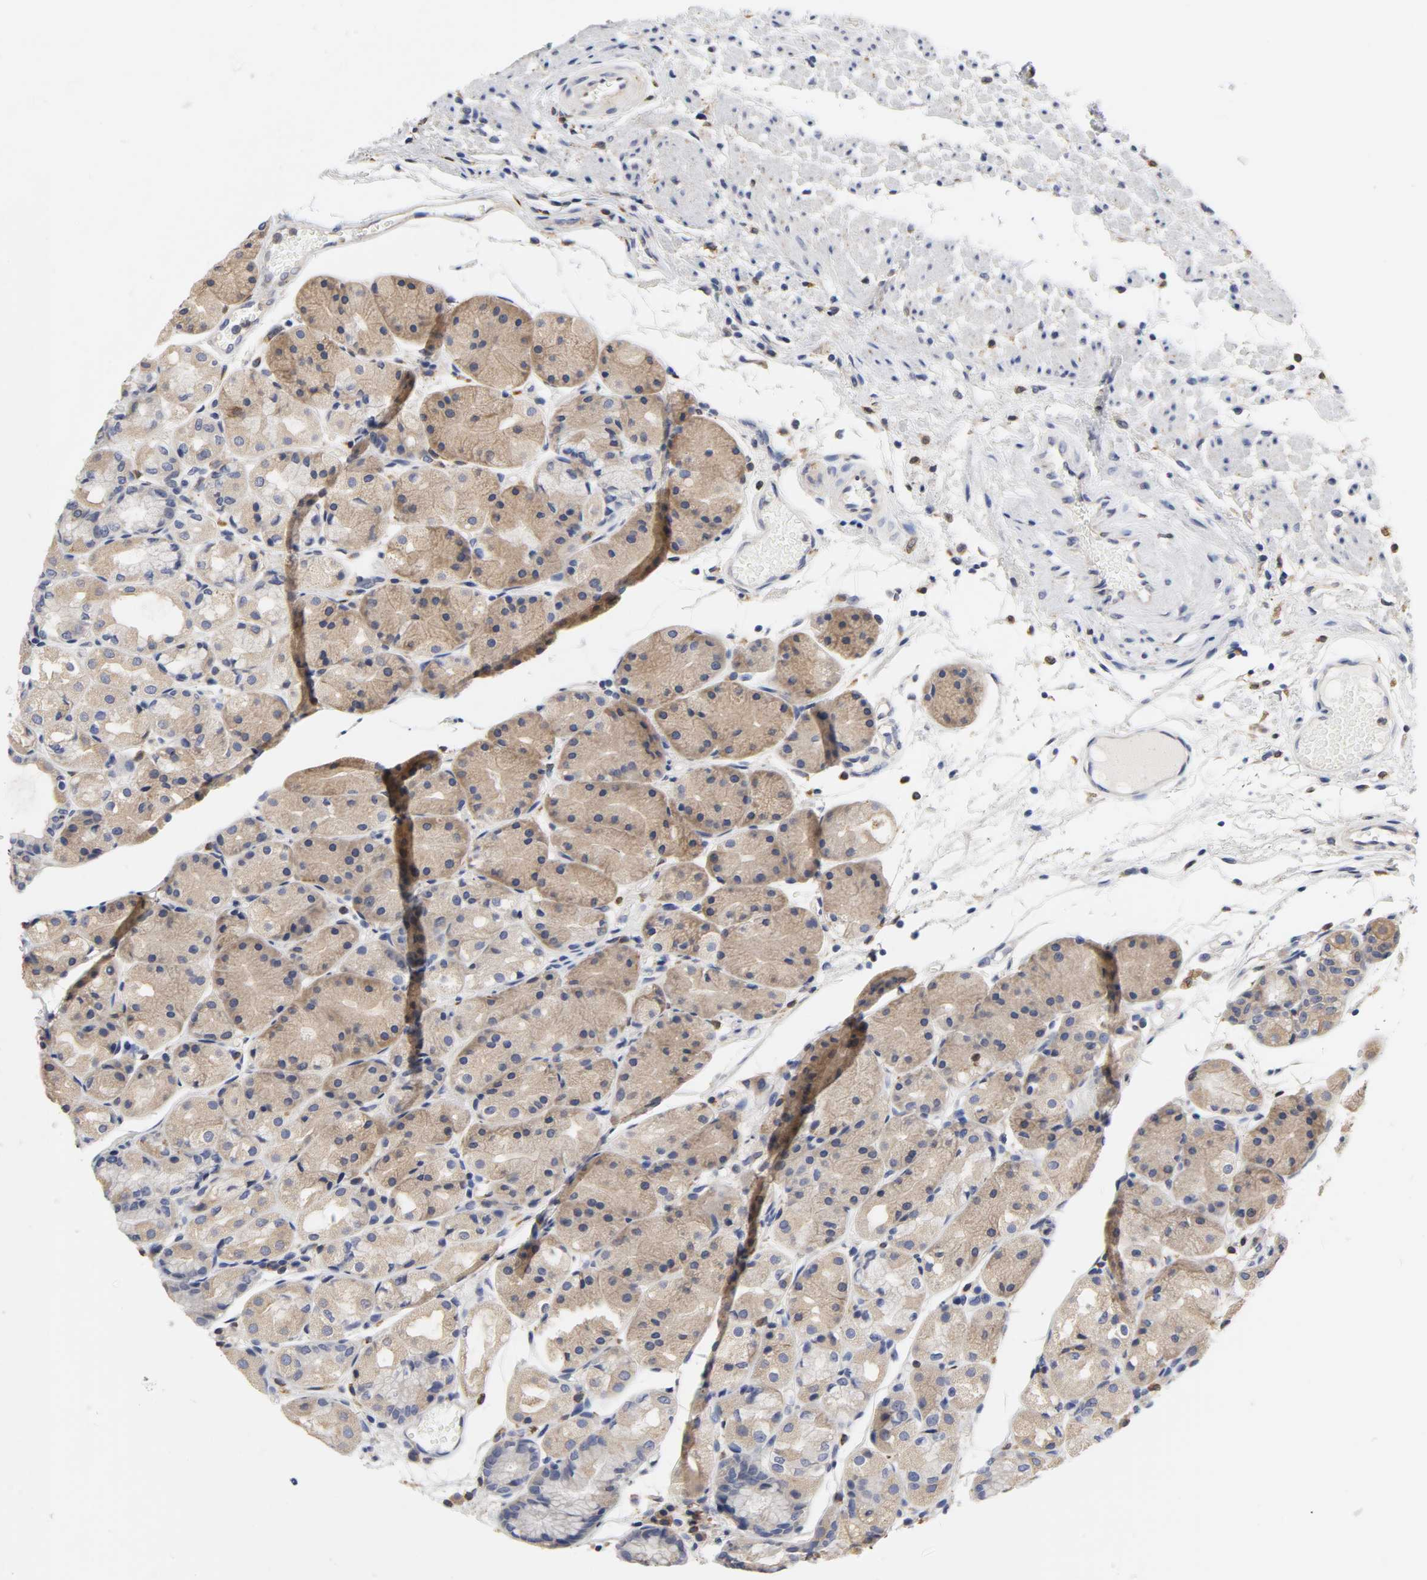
{"staining": {"intensity": "moderate", "quantity": ">75%", "location": "cytoplasmic/membranous"}, "tissue": "stomach", "cell_type": "Glandular cells", "image_type": "normal", "snomed": [{"axis": "morphology", "description": "Normal tissue, NOS"}, {"axis": "topography", "description": "Stomach, upper"}], "caption": "Benign stomach shows moderate cytoplasmic/membranous positivity in about >75% of glandular cells, visualized by immunohistochemistry.", "gene": "HCK", "patient": {"sex": "male", "age": 72}}